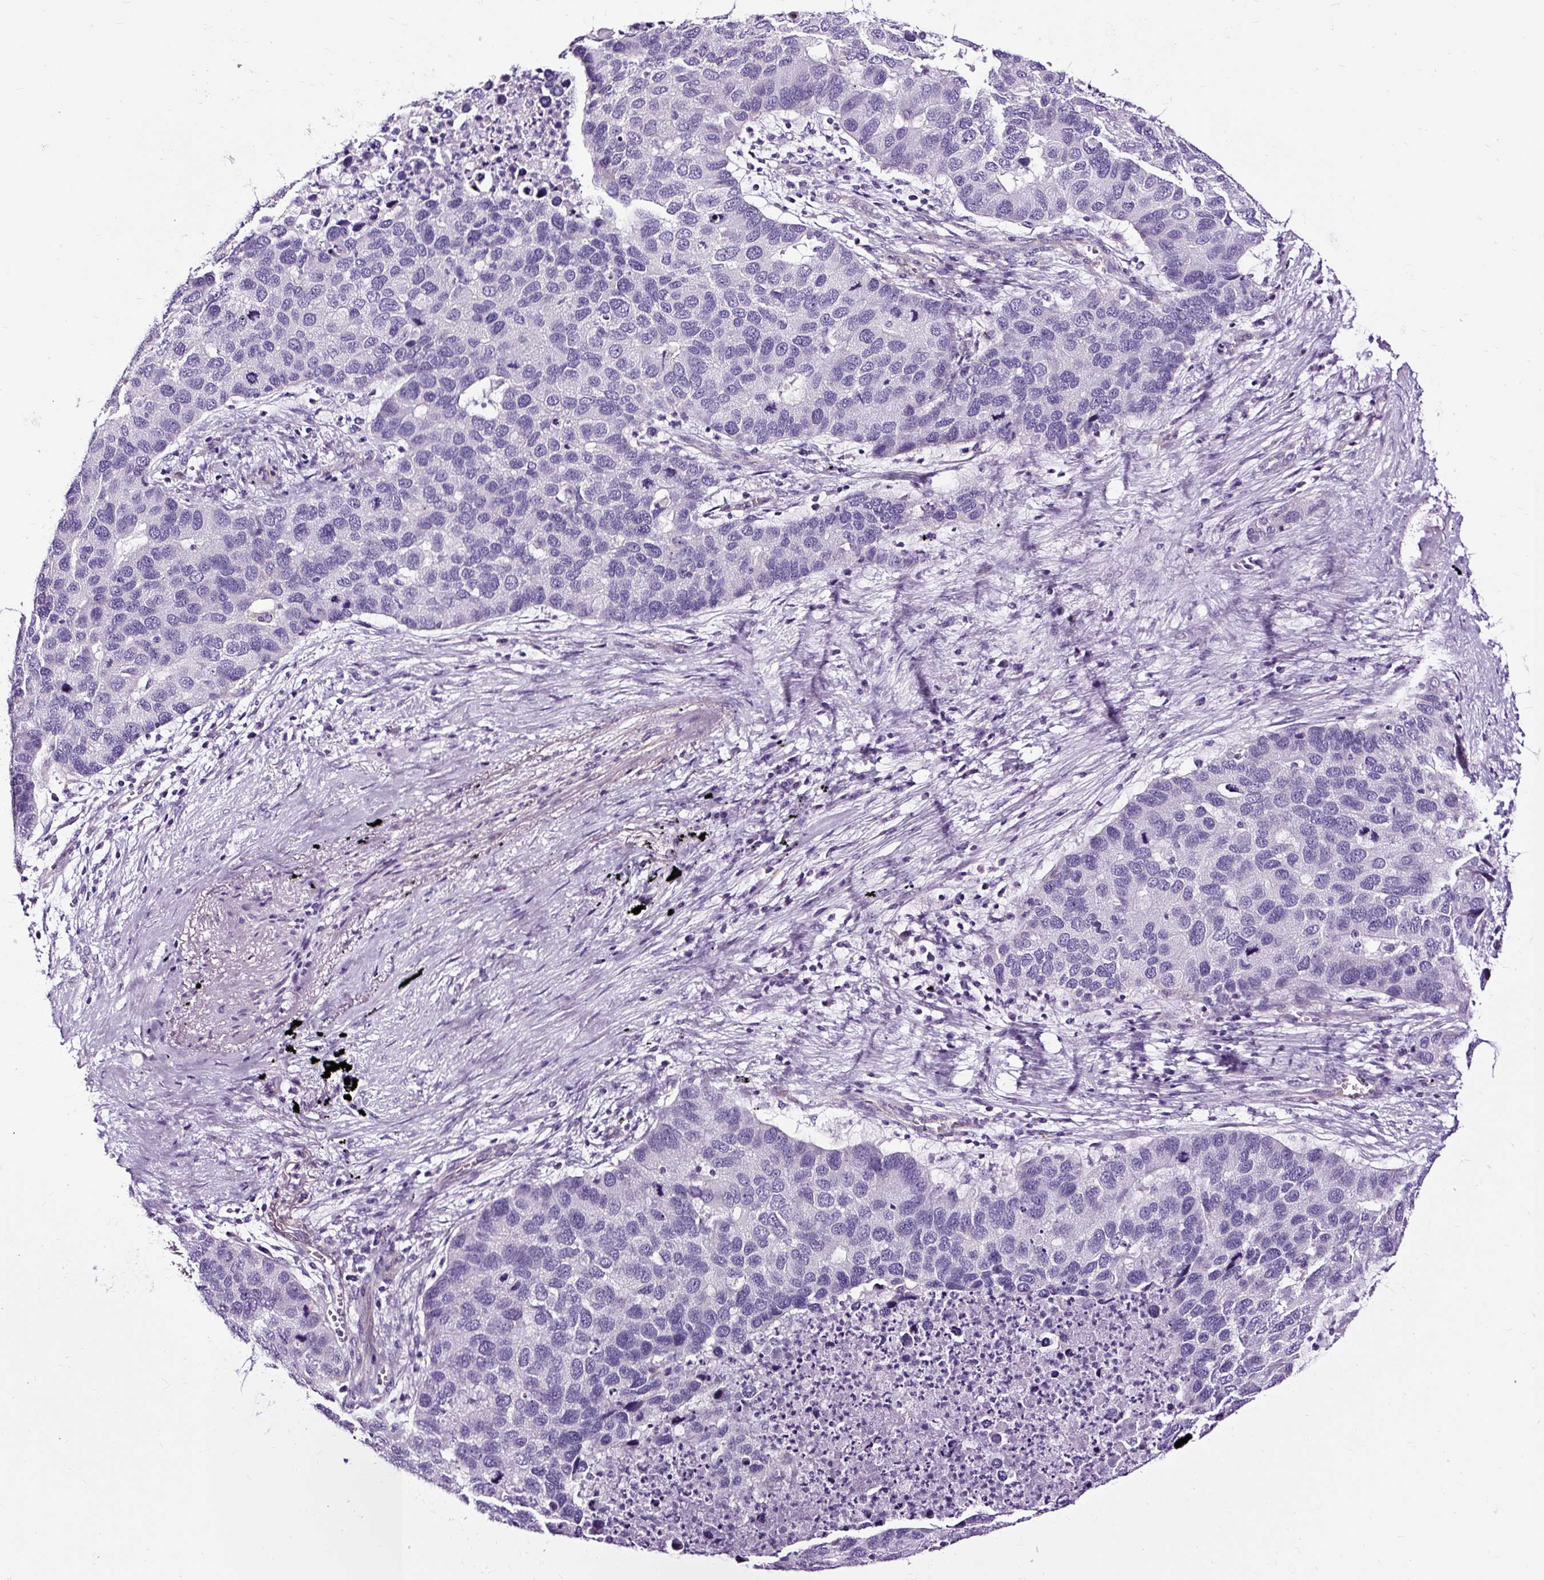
{"staining": {"intensity": "negative", "quantity": "none", "location": "none"}, "tissue": "lung cancer", "cell_type": "Tumor cells", "image_type": "cancer", "snomed": [{"axis": "morphology", "description": "Aneuploidy"}, {"axis": "morphology", "description": "Adenocarcinoma, NOS"}, {"axis": "topography", "description": "Lymph node"}, {"axis": "topography", "description": "Lung"}], "caption": "DAB immunohistochemical staining of lung cancer (adenocarcinoma) demonstrates no significant positivity in tumor cells. (Brightfield microscopy of DAB (3,3'-diaminobenzidine) IHC at high magnification).", "gene": "SLC7A8", "patient": {"sex": "female", "age": 74}}